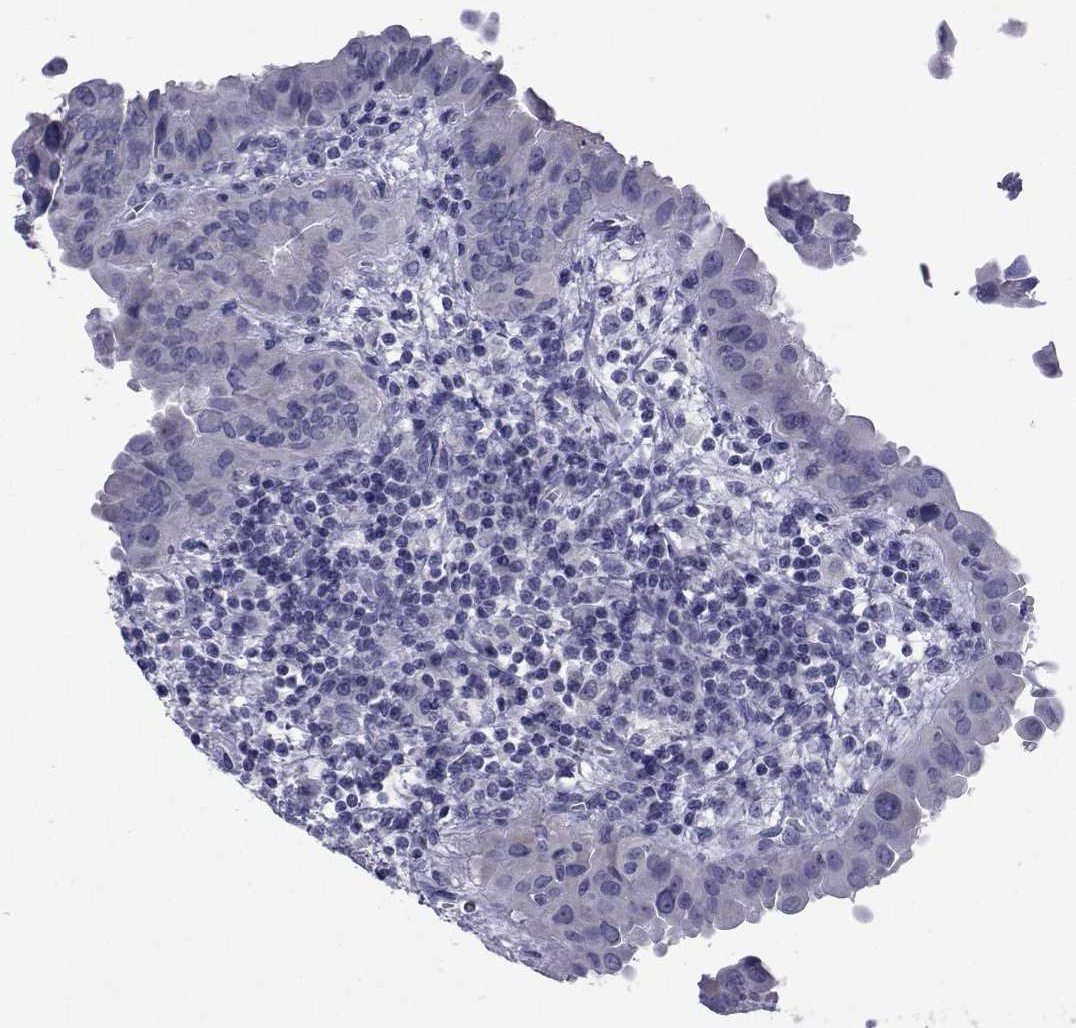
{"staining": {"intensity": "negative", "quantity": "none", "location": "none"}, "tissue": "thyroid cancer", "cell_type": "Tumor cells", "image_type": "cancer", "snomed": [{"axis": "morphology", "description": "Papillary adenocarcinoma, NOS"}, {"axis": "topography", "description": "Thyroid gland"}], "caption": "A histopathology image of thyroid cancer stained for a protein reveals no brown staining in tumor cells.", "gene": "GKAP1", "patient": {"sex": "female", "age": 37}}